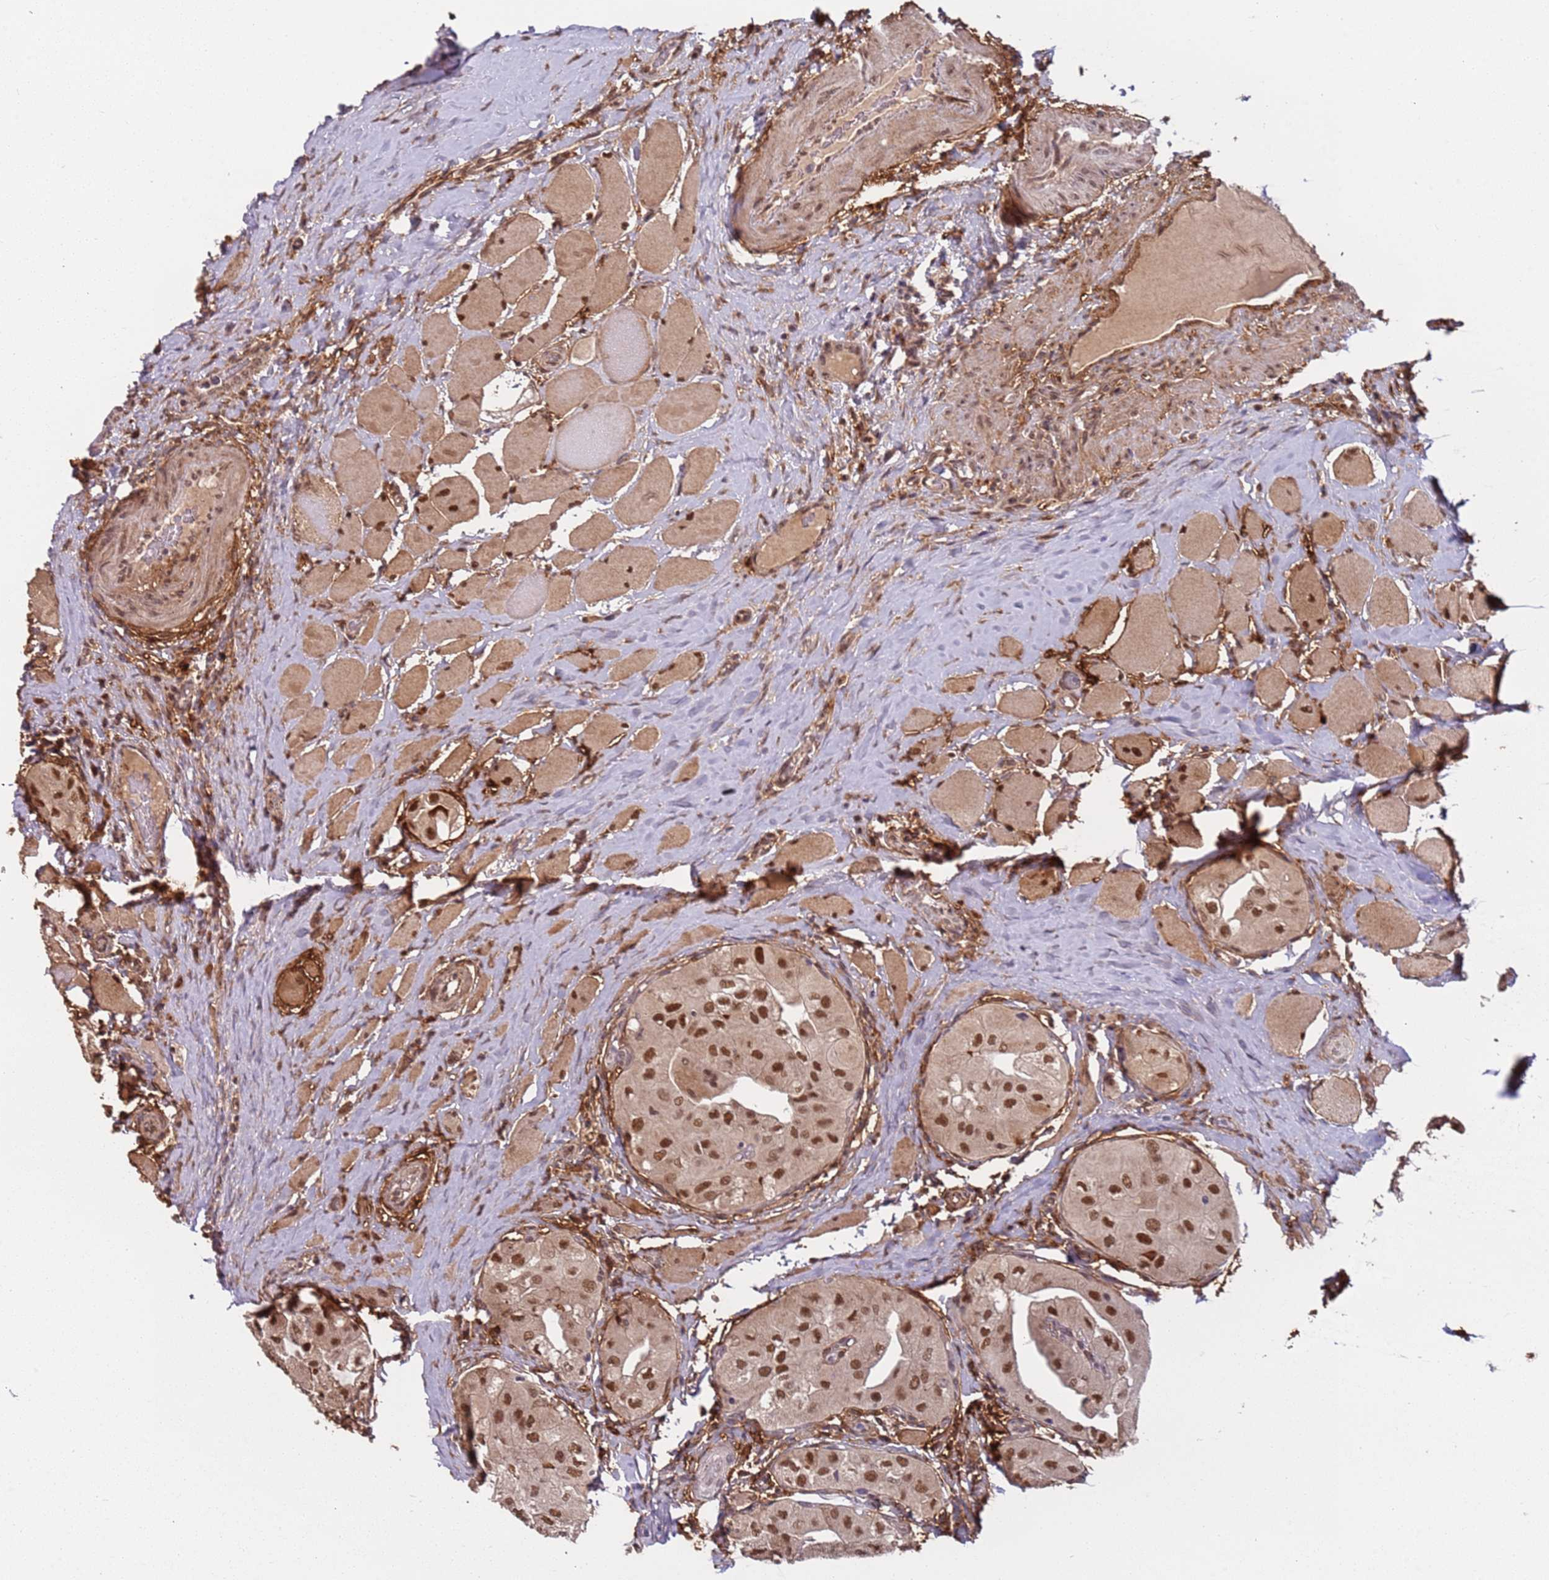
{"staining": {"intensity": "moderate", "quantity": ">75%", "location": "nuclear"}, "tissue": "thyroid cancer", "cell_type": "Tumor cells", "image_type": "cancer", "snomed": [{"axis": "morphology", "description": "Papillary adenocarcinoma, NOS"}, {"axis": "topography", "description": "Thyroid gland"}], "caption": "This micrograph displays immunohistochemistry staining of human papillary adenocarcinoma (thyroid), with medium moderate nuclear expression in approximately >75% of tumor cells.", "gene": "POLR3H", "patient": {"sex": "female", "age": 59}}